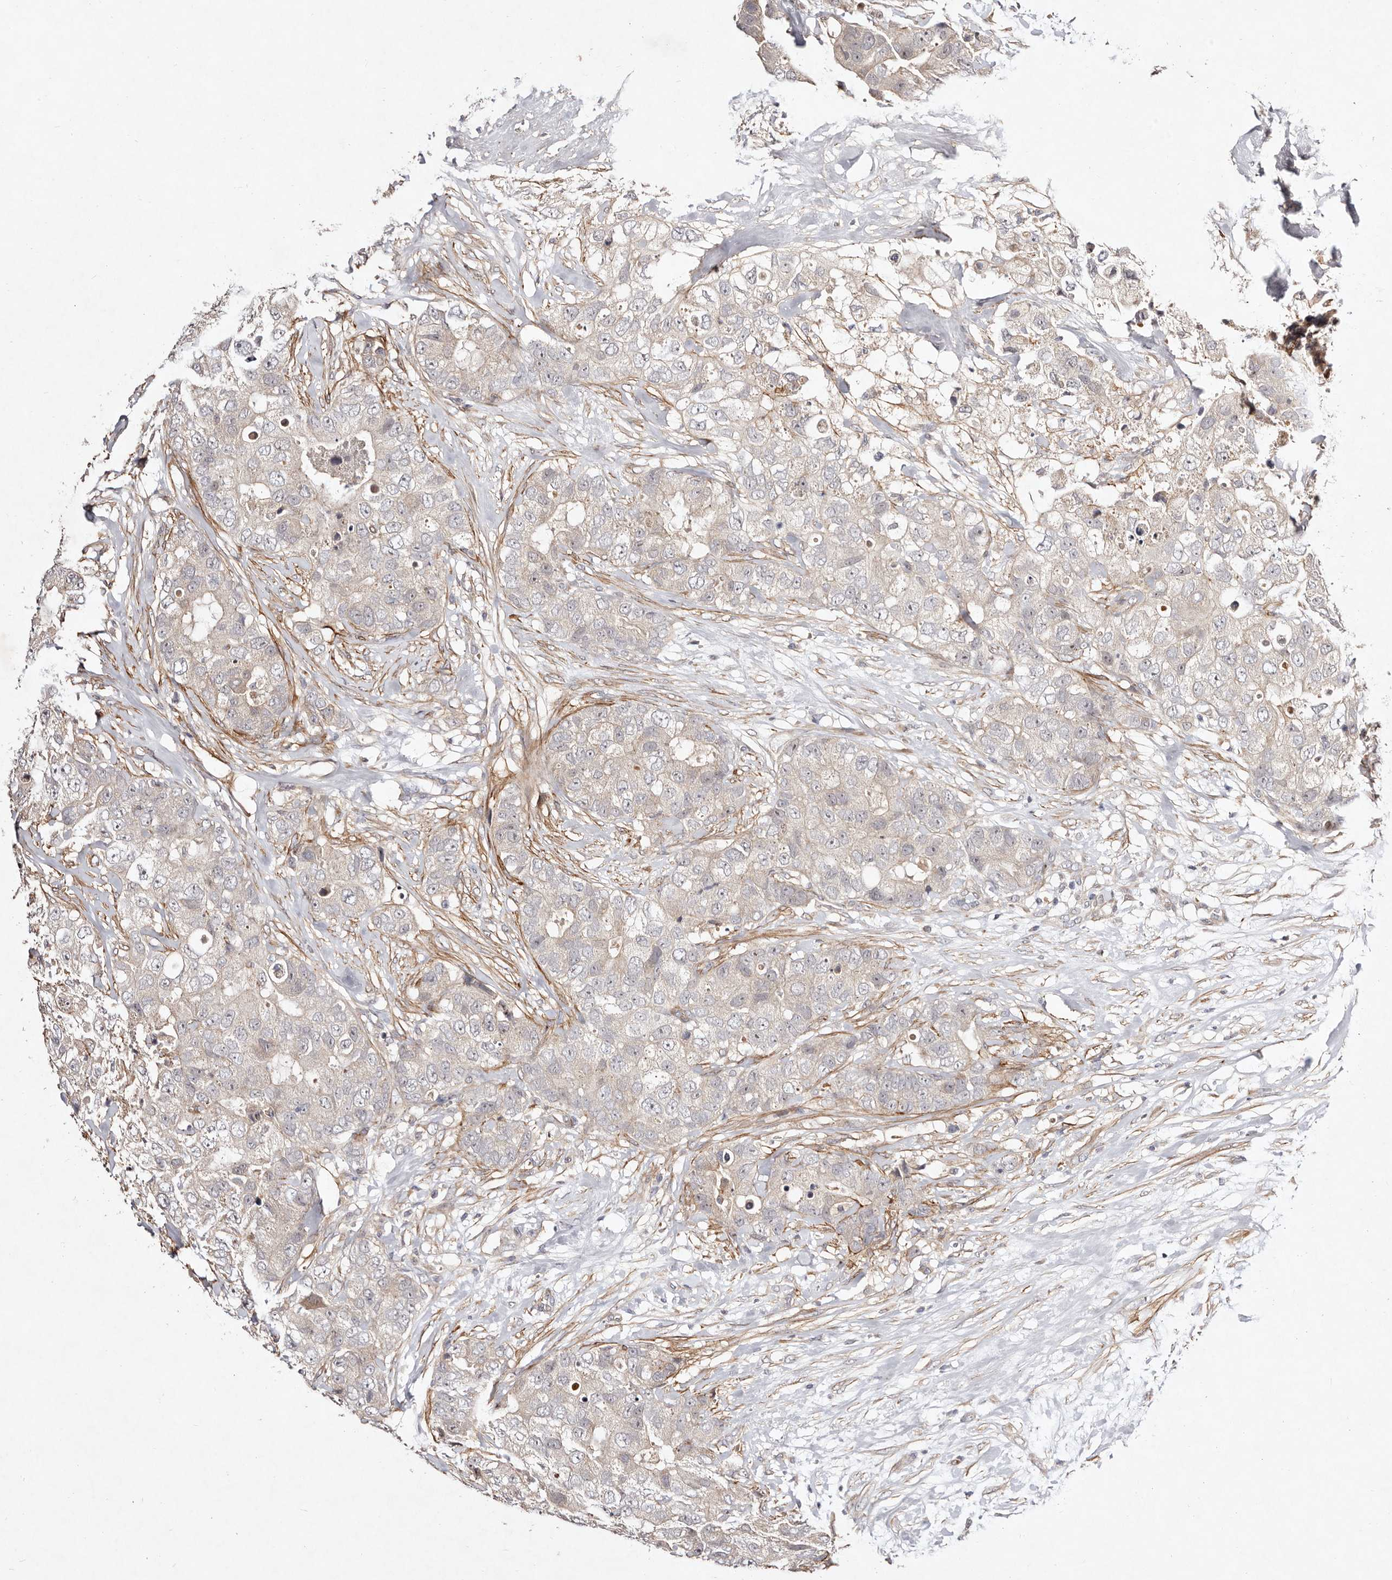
{"staining": {"intensity": "weak", "quantity": "<25%", "location": "cytoplasmic/membranous"}, "tissue": "breast cancer", "cell_type": "Tumor cells", "image_type": "cancer", "snomed": [{"axis": "morphology", "description": "Duct carcinoma"}, {"axis": "topography", "description": "Breast"}], "caption": "Immunohistochemistry (IHC) histopathology image of neoplastic tissue: breast intraductal carcinoma stained with DAB reveals no significant protein positivity in tumor cells. (Brightfield microscopy of DAB IHC at high magnification).", "gene": "MTMR11", "patient": {"sex": "female", "age": 62}}